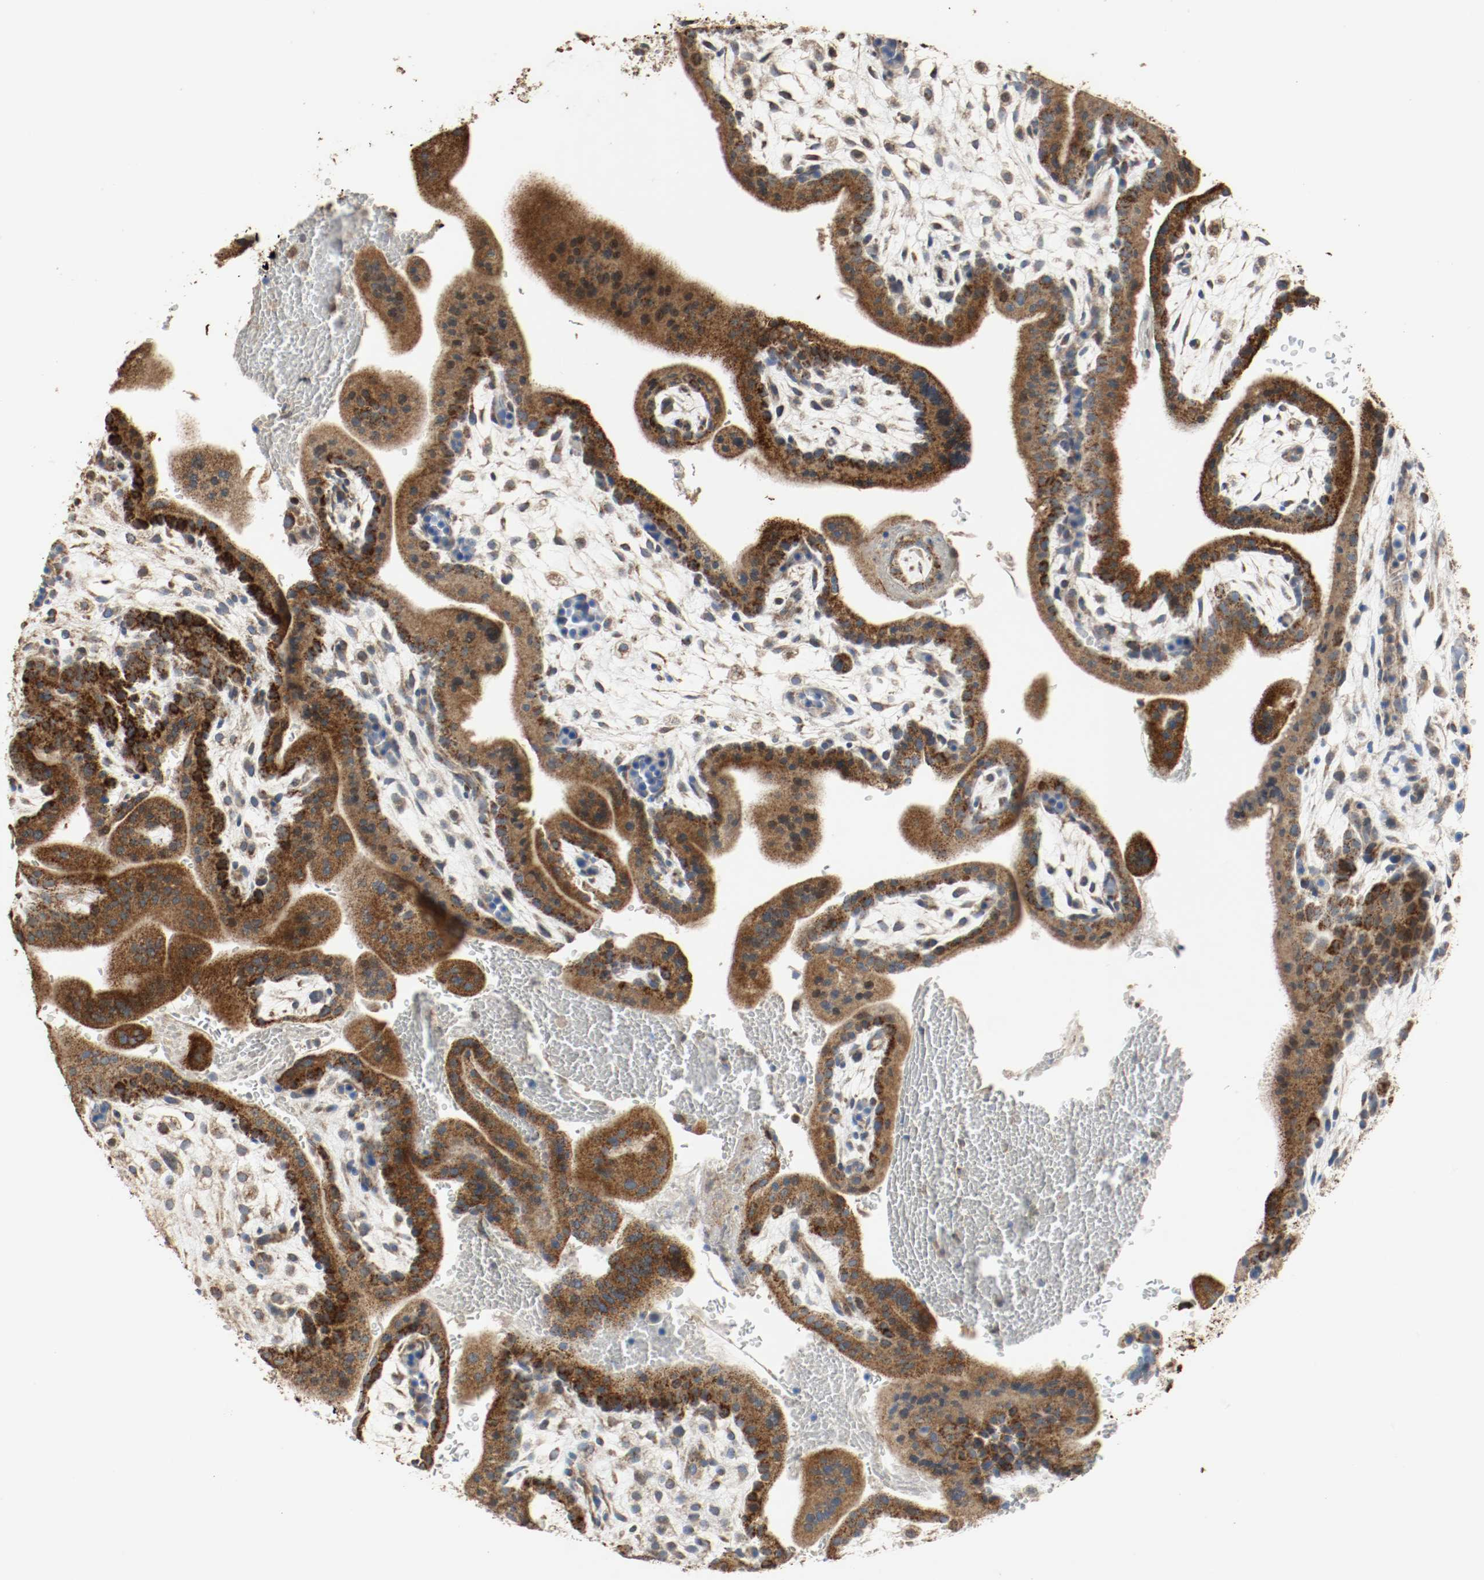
{"staining": {"intensity": "strong", "quantity": ">75%", "location": "cytoplasmic/membranous"}, "tissue": "placenta", "cell_type": "Decidual cells", "image_type": "normal", "snomed": [{"axis": "morphology", "description": "Normal tissue, NOS"}, {"axis": "topography", "description": "Placenta"}], "caption": "Protein expression analysis of normal human placenta reveals strong cytoplasmic/membranous staining in approximately >75% of decidual cells. Nuclei are stained in blue.", "gene": "ALDH4A1", "patient": {"sex": "female", "age": 35}}